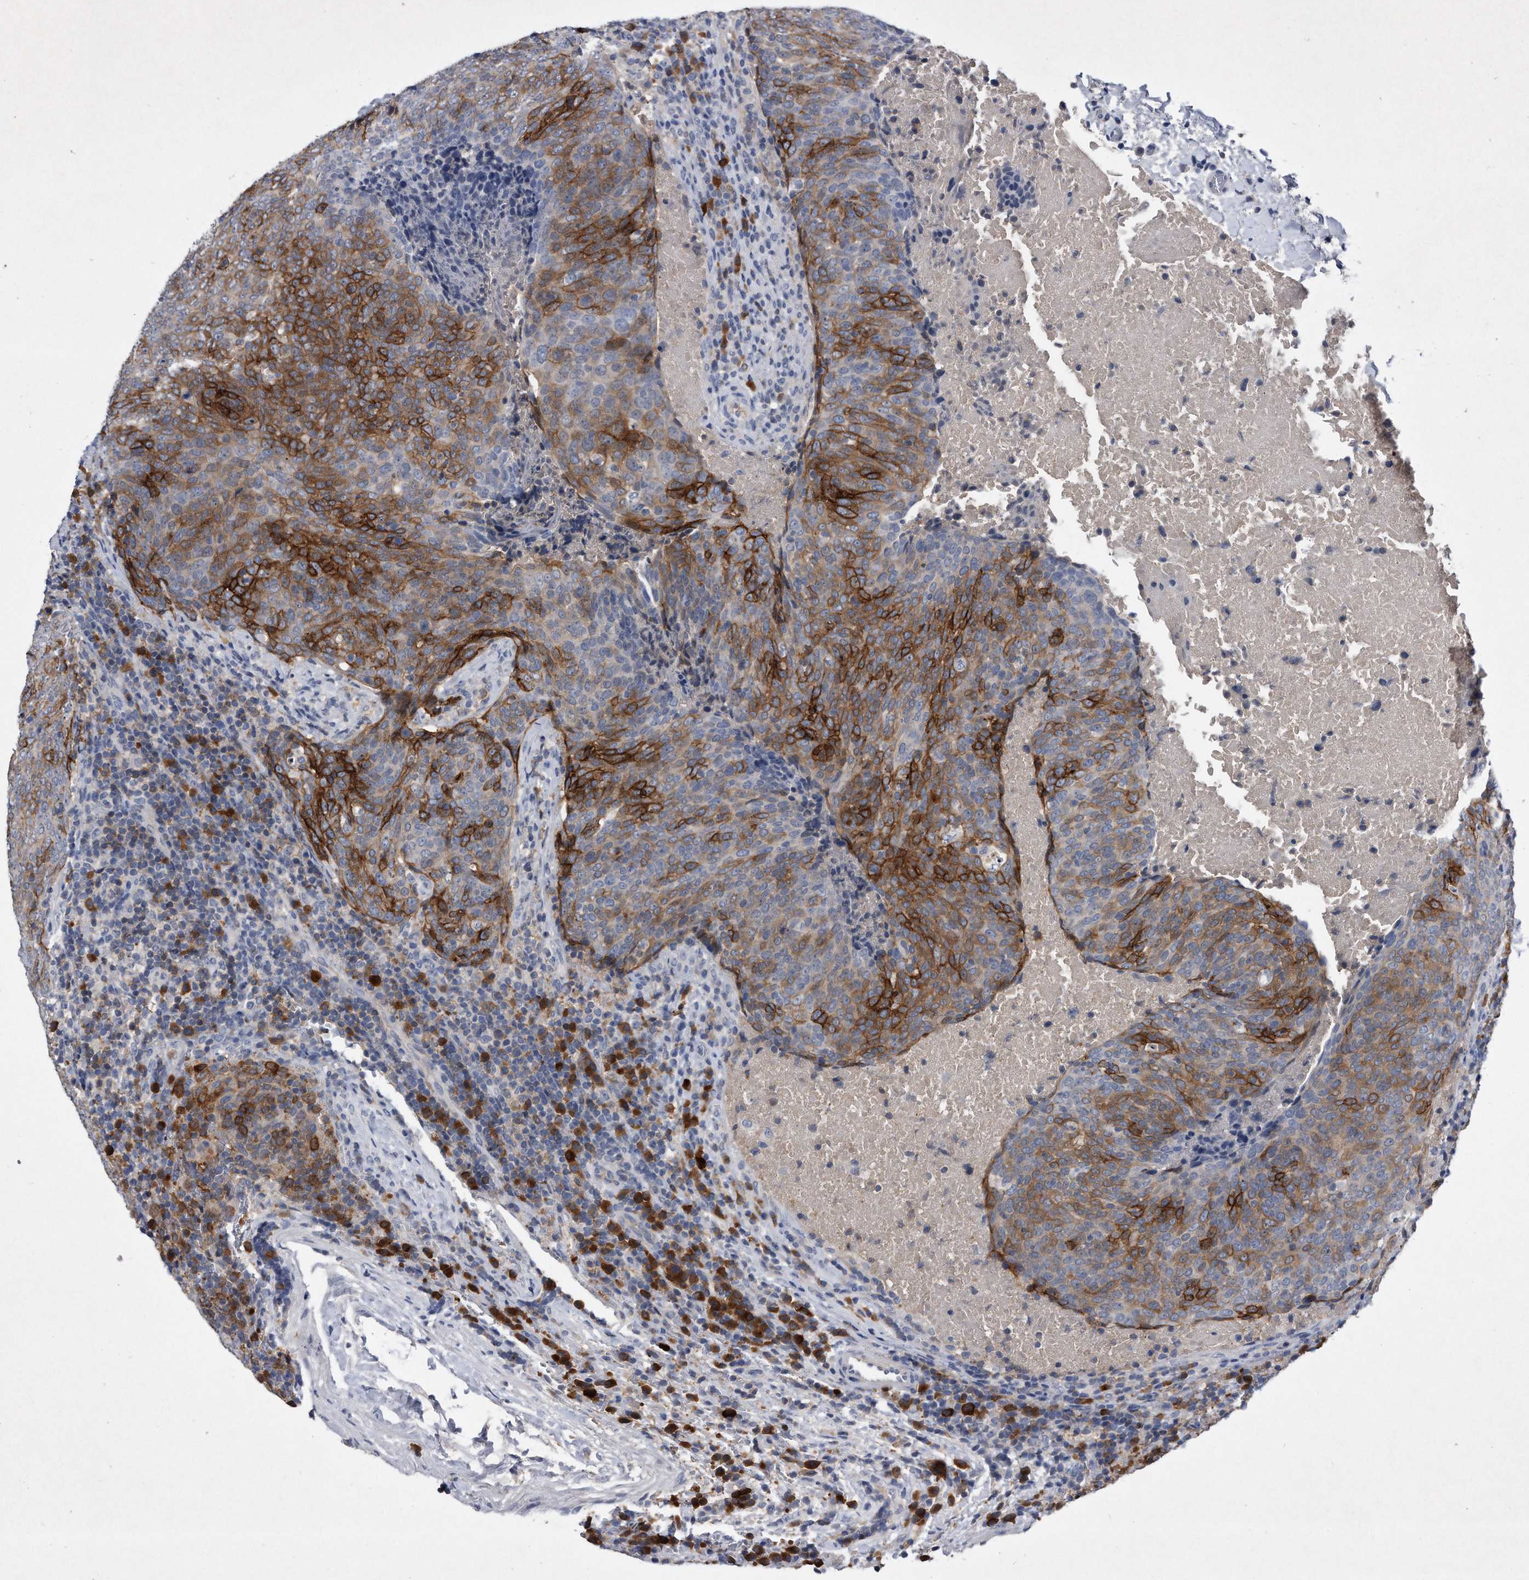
{"staining": {"intensity": "moderate", "quantity": "25%-75%", "location": "cytoplasmic/membranous"}, "tissue": "head and neck cancer", "cell_type": "Tumor cells", "image_type": "cancer", "snomed": [{"axis": "morphology", "description": "Squamous cell carcinoma, NOS"}, {"axis": "morphology", "description": "Squamous cell carcinoma, metastatic, NOS"}, {"axis": "topography", "description": "Lymph node"}, {"axis": "topography", "description": "Head-Neck"}], "caption": "Immunohistochemical staining of head and neck cancer displays medium levels of moderate cytoplasmic/membranous expression in approximately 25%-75% of tumor cells.", "gene": "ASNS", "patient": {"sex": "male", "age": 62}}